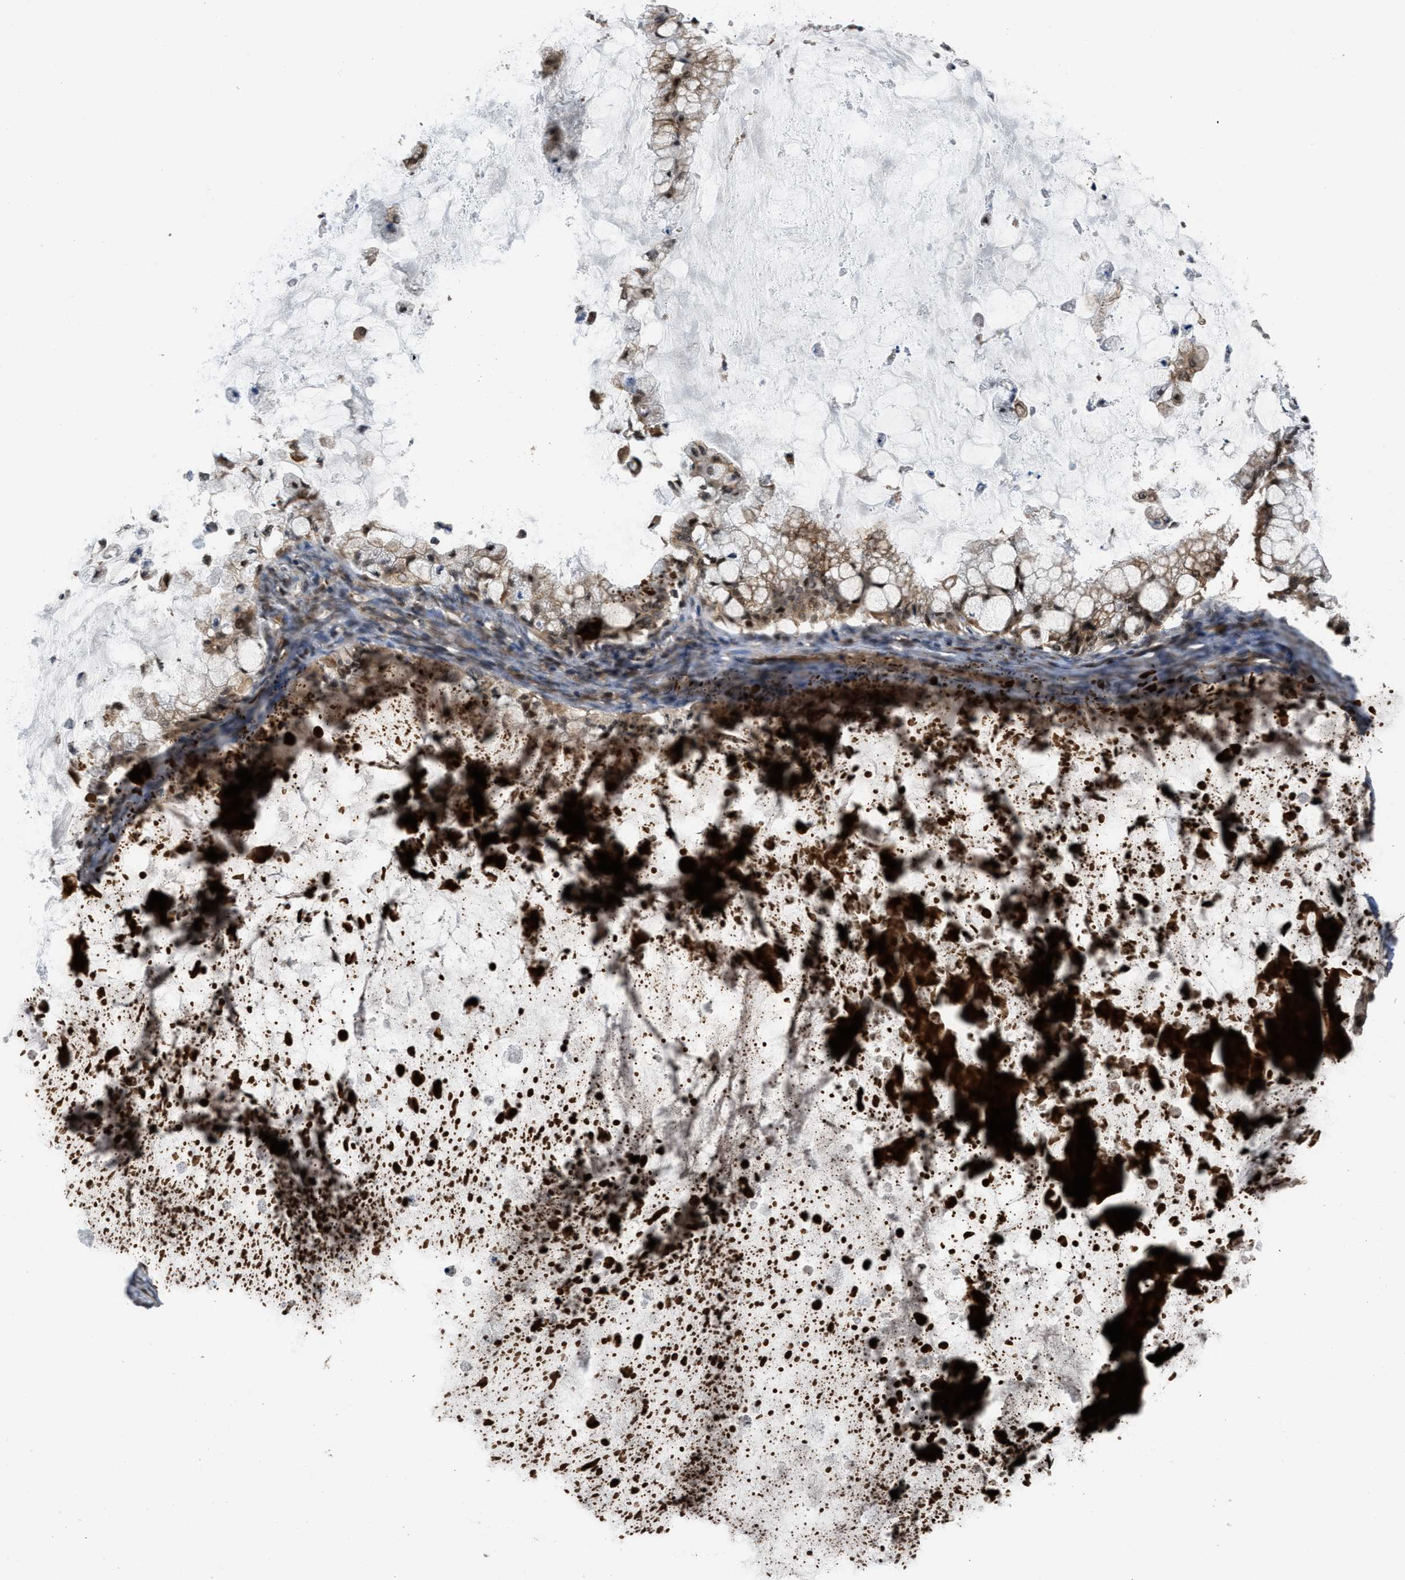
{"staining": {"intensity": "moderate", "quantity": ">75%", "location": "cytoplasmic/membranous,nuclear"}, "tissue": "ovarian cancer", "cell_type": "Tumor cells", "image_type": "cancer", "snomed": [{"axis": "morphology", "description": "Cystadenocarcinoma, mucinous, NOS"}, {"axis": "topography", "description": "Ovary"}], "caption": "Brown immunohistochemical staining in human ovarian cancer displays moderate cytoplasmic/membranous and nuclear expression in approximately >75% of tumor cells. (DAB = brown stain, brightfield microscopy at high magnification).", "gene": "CTBS", "patient": {"sex": "female", "age": 57}}